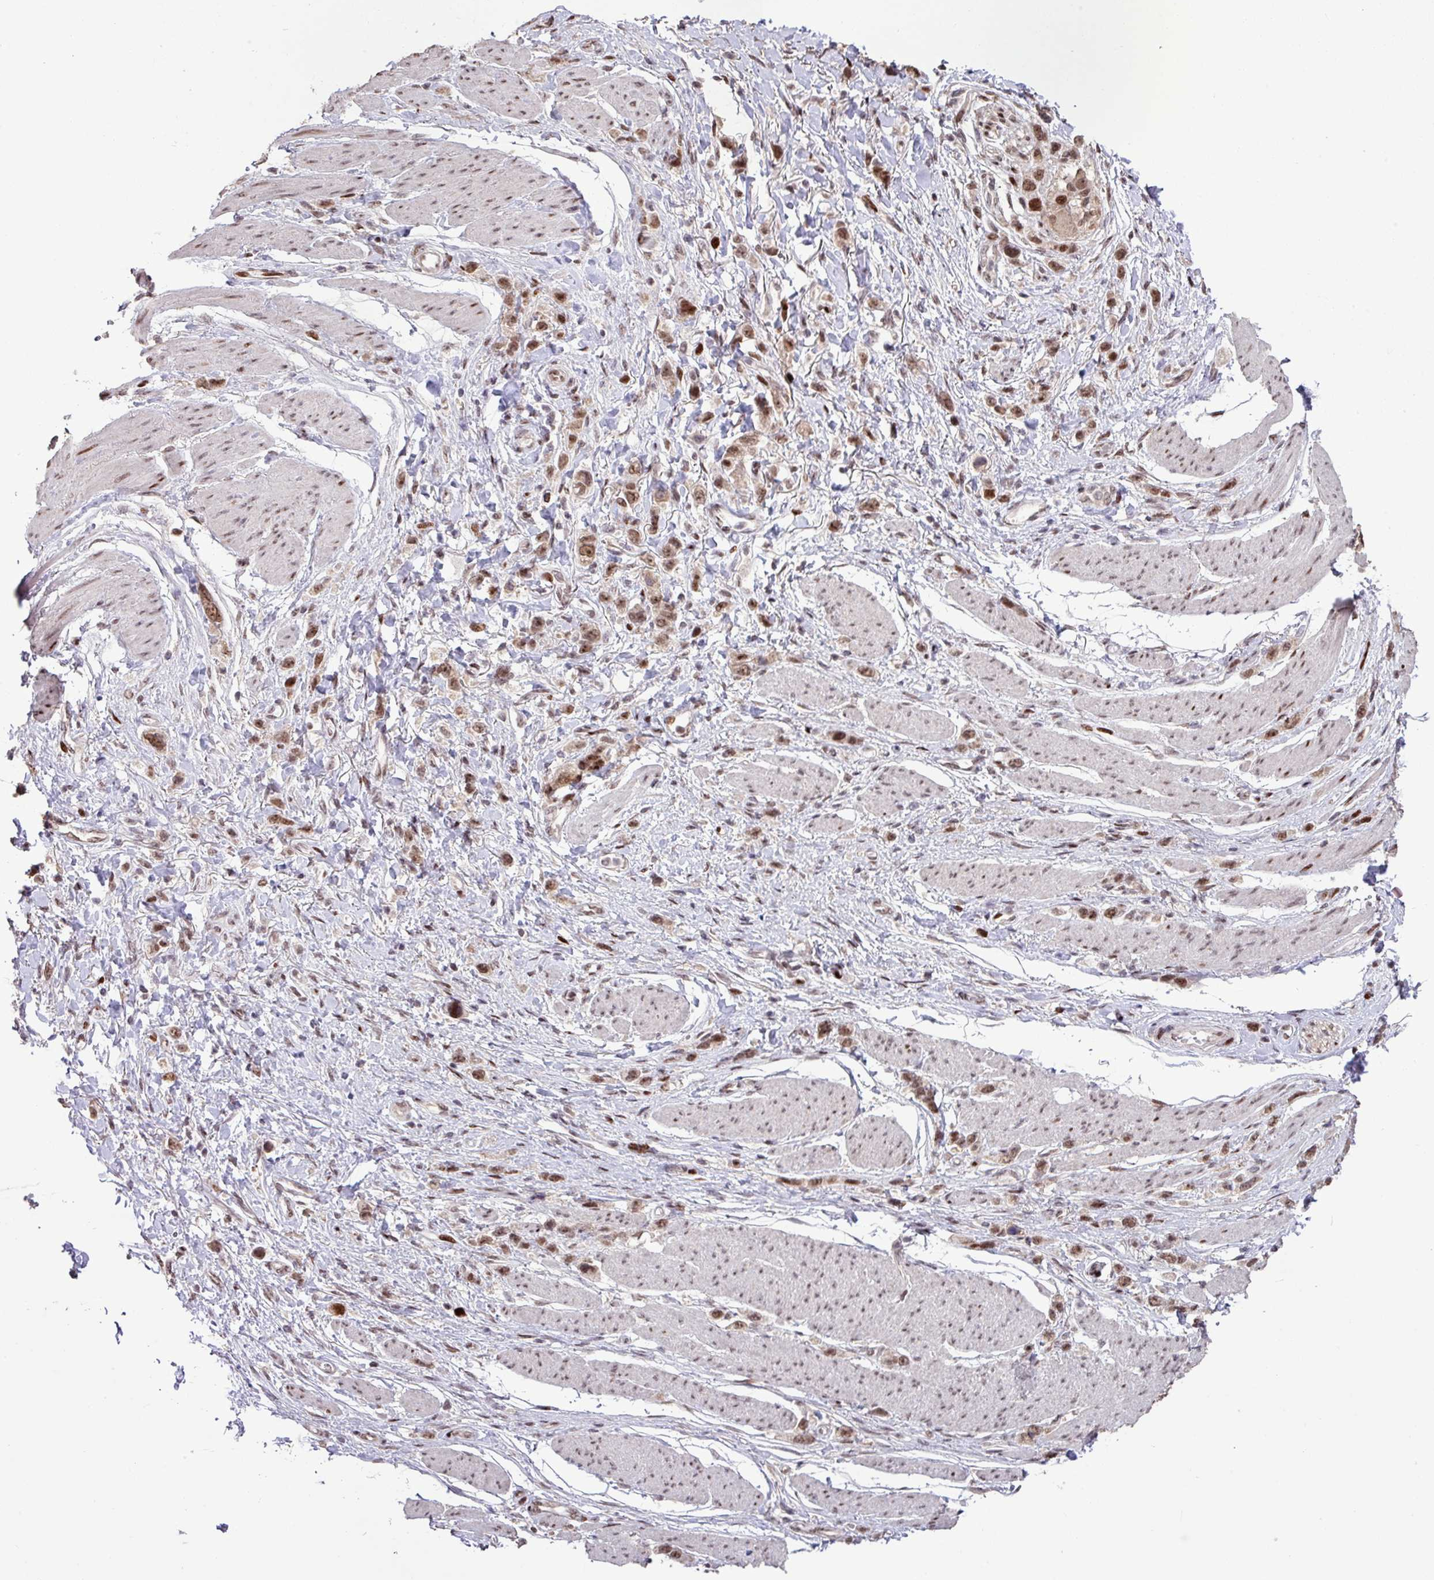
{"staining": {"intensity": "moderate", "quantity": ">75%", "location": "nuclear"}, "tissue": "stomach cancer", "cell_type": "Tumor cells", "image_type": "cancer", "snomed": [{"axis": "morphology", "description": "Adenocarcinoma, NOS"}, {"axis": "topography", "description": "Stomach"}], "caption": "Protein analysis of stomach cancer tissue demonstrates moderate nuclear staining in approximately >75% of tumor cells. The staining was performed using DAB, with brown indicating positive protein expression. Nuclei are stained blue with hematoxylin.", "gene": "ZNF709", "patient": {"sex": "female", "age": 65}}